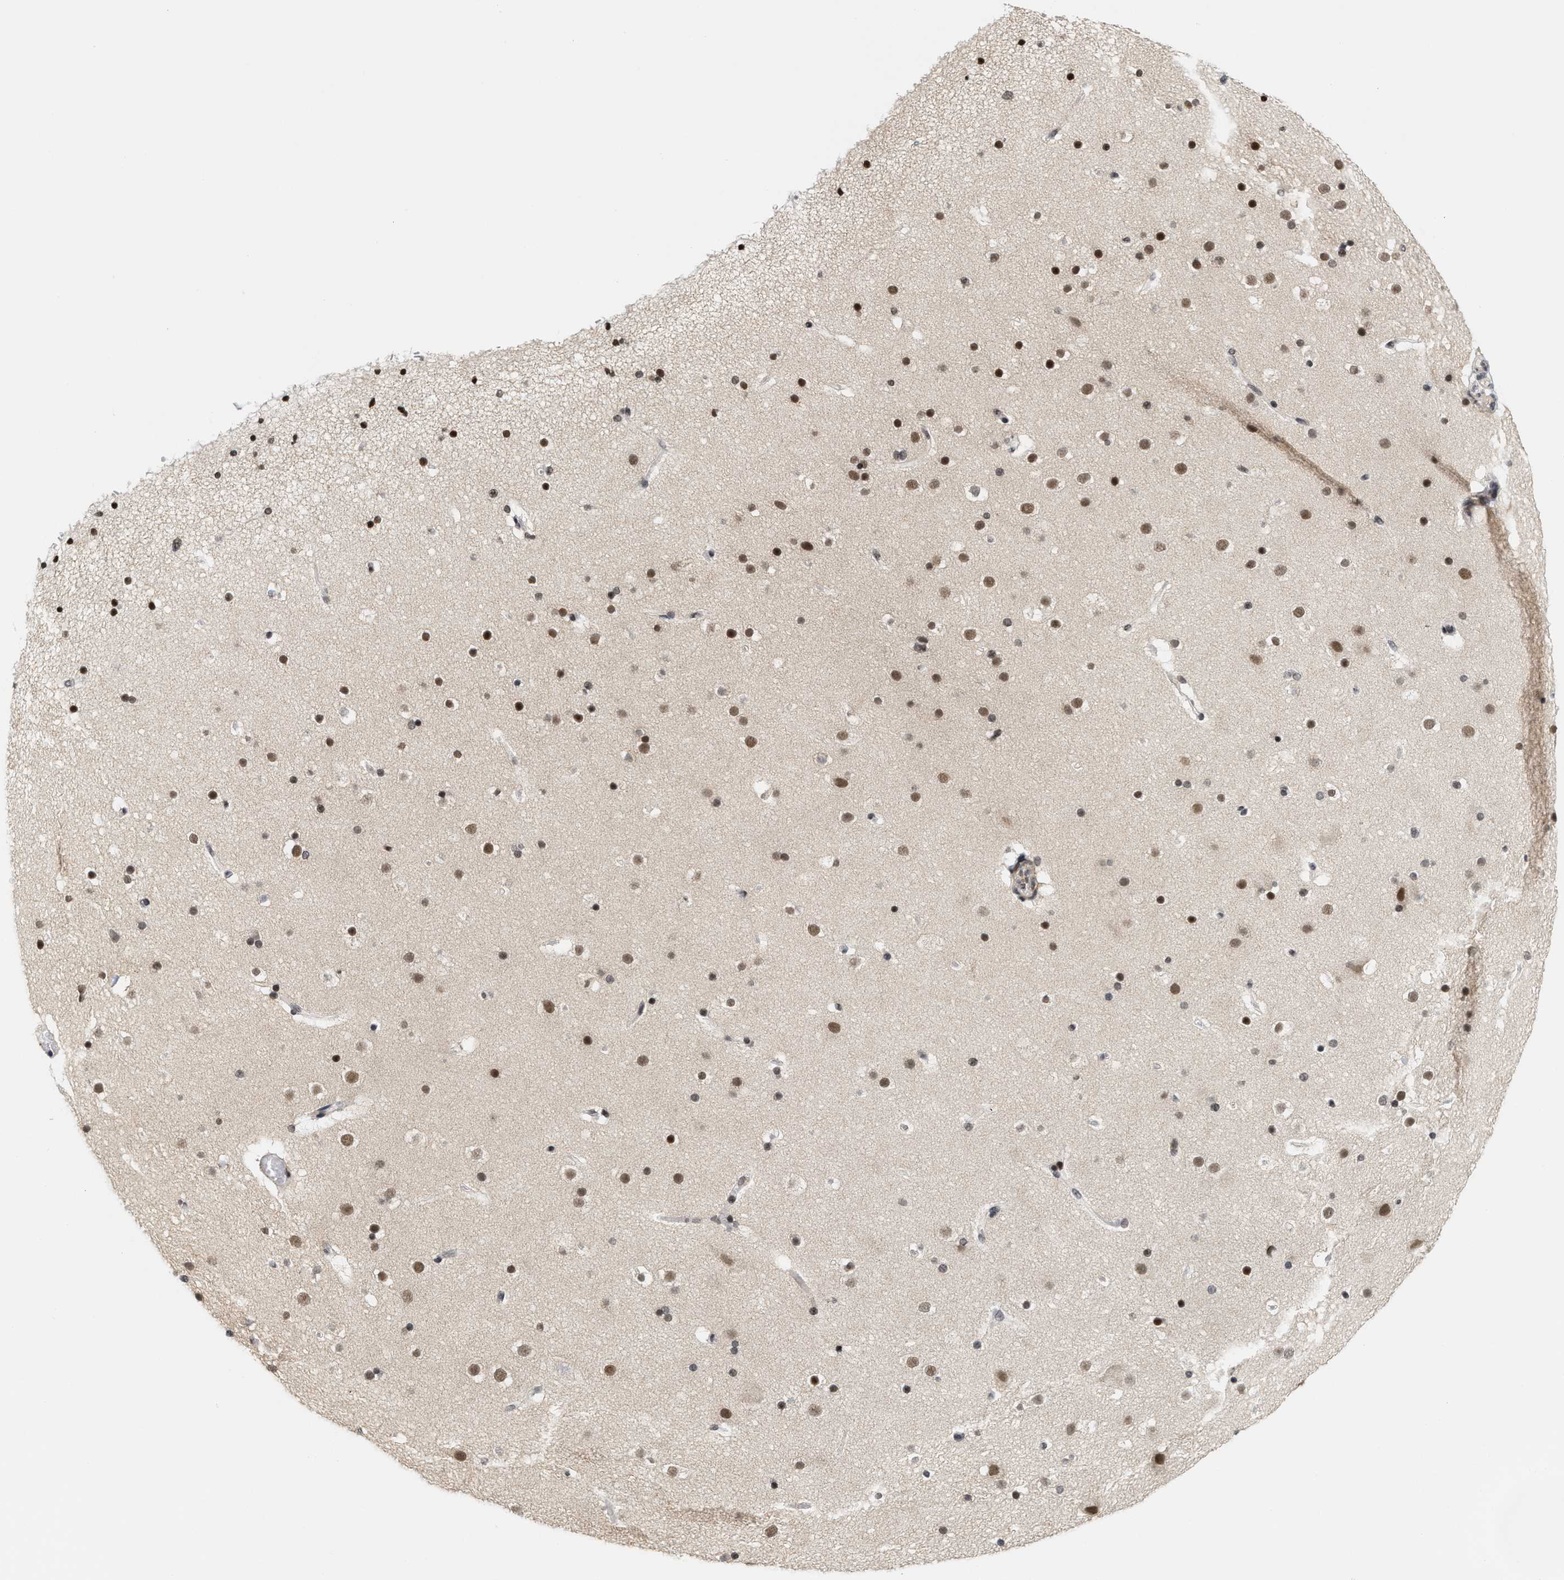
{"staining": {"intensity": "moderate", "quantity": "25%-75%", "location": "nuclear"}, "tissue": "cerebral cortex", "cell_type": "Endothelial cells", "image_type": "normal", "snomed": [{"axis": "morphology", "description": "Normal tissue, NOS"}, {"axis": "topography", "description": "Cerebral cortex"}], "caption": "Moderate nuclear staining is identified in approximately 25%-75% of endothelial cells in unremarkable cerebral cortex.", "gene": "ANKRD6", "patient": {"sex": "male", "age": 57}}